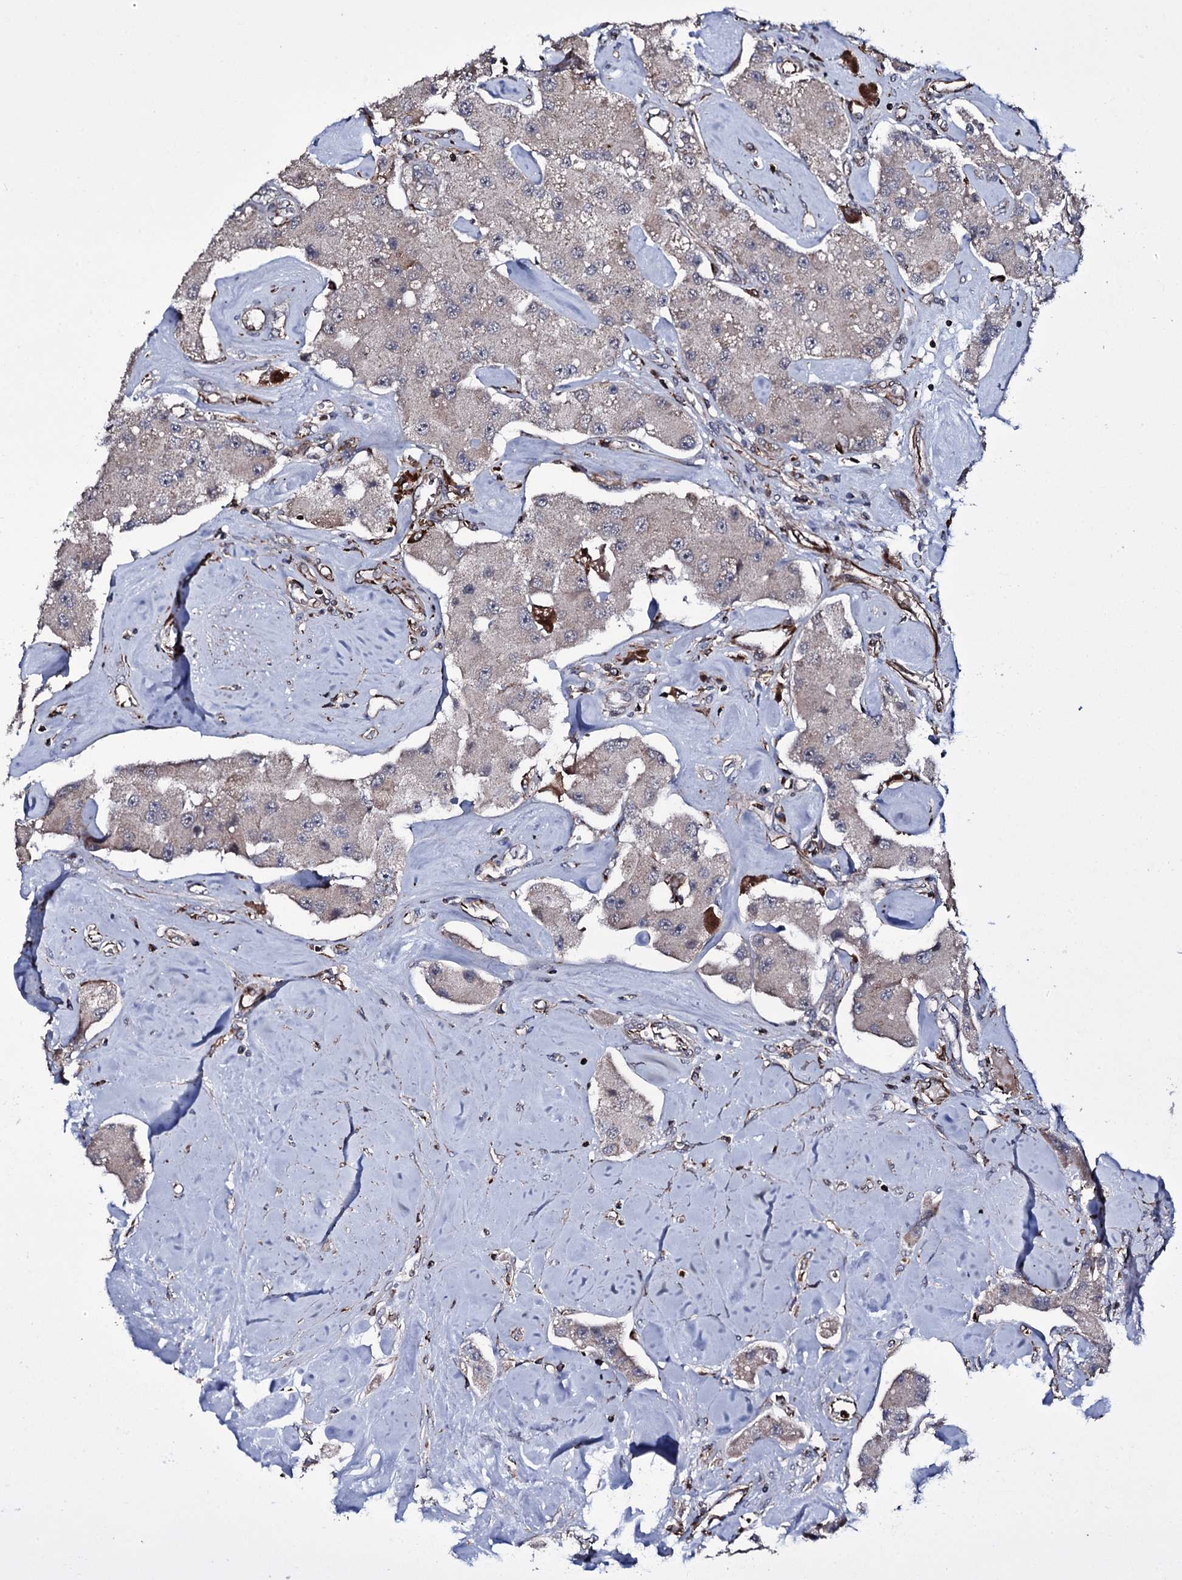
{"staining": {"intensity": "negative", "quantity": "none", "location": "none"}, "tissue": "carcinoid", "cell_type": "Tumor cells", "image_type": "cancer", "snomed": [{"axis": "morphology", "description": "Carcinoid, malignant, NOS"}, {"axis": "topography", "description": "Pancreas"}], "caption": "High power microscopy photomicrograph of an IHC photomicrograph of malignant carcinoid, revealing no significant positivity in tumor cells. (DAB immunohistochemistry (IHC) with hematoxylin counter stain).", "gene": "VAMP8", "patient": {"sex": "male", "age": 41}}